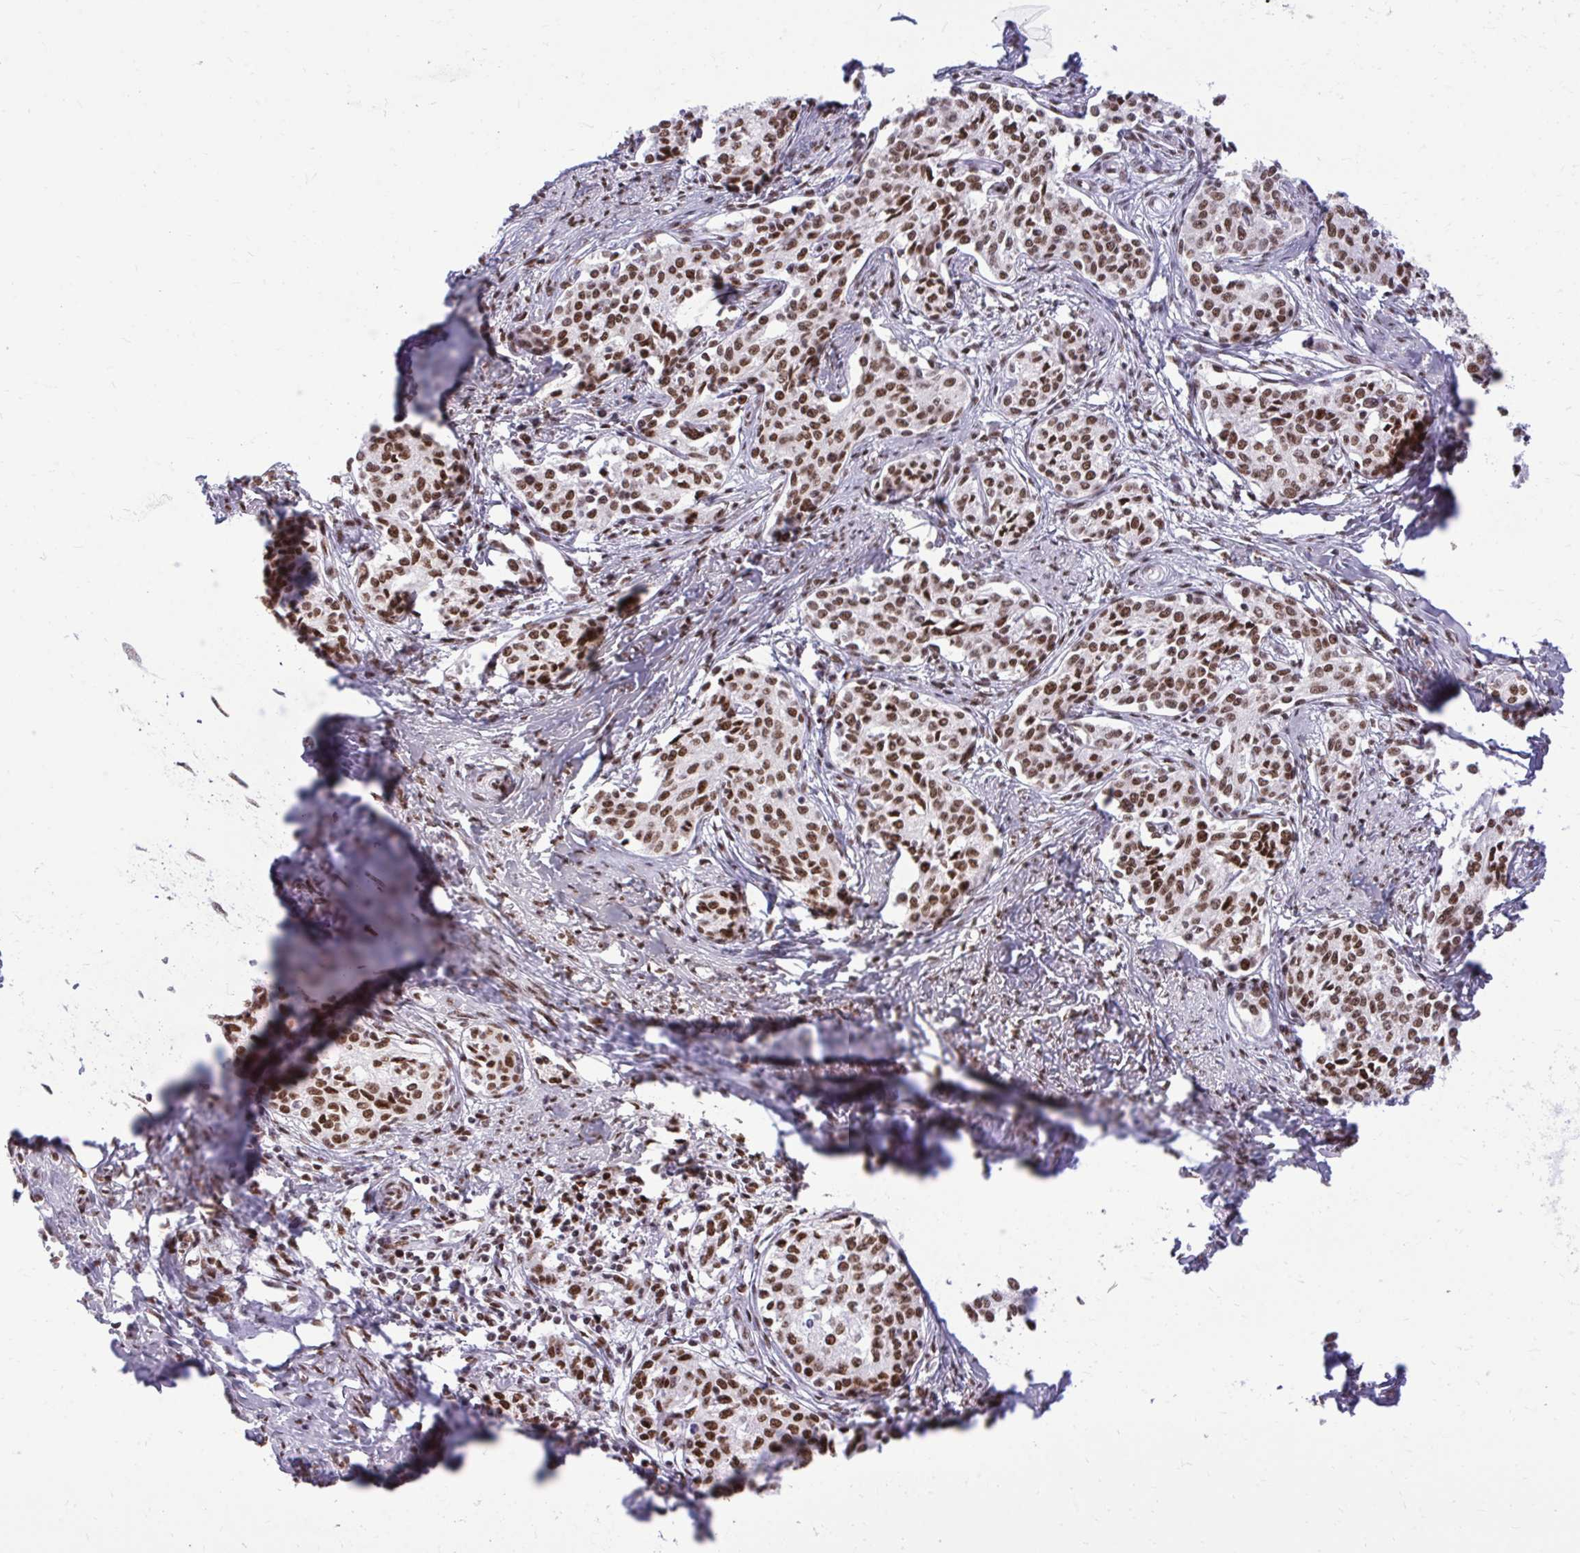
{"staining": {"intensity": "strong", "quantity": ">75%", "location": "nuclear"}, "tissue": "cervical cancer", "cell_type": "Tumor cells", "image_type": "cancer", "snomed": [{"axis": "morphology", "description": "Squamous cell carcinoma, NOS"}, {"axis": "morphology", "description": "Adenocarcinoma, NOS"}, {"axis": "topography", "description": "Cervix"}], "caption": "Protein expression analysis of human adenocarcinoma (cervical) reveals strong nuclear expression in approximately >75% of tumor cells. The staining was performed using DAB (3,3'-diaminobenzidine), with brown indicating positive protein expression. Nuclei are stained blue with hematoxylin.", "gene": "CDYL", "patient": {"sex": "female", "age": 52}}